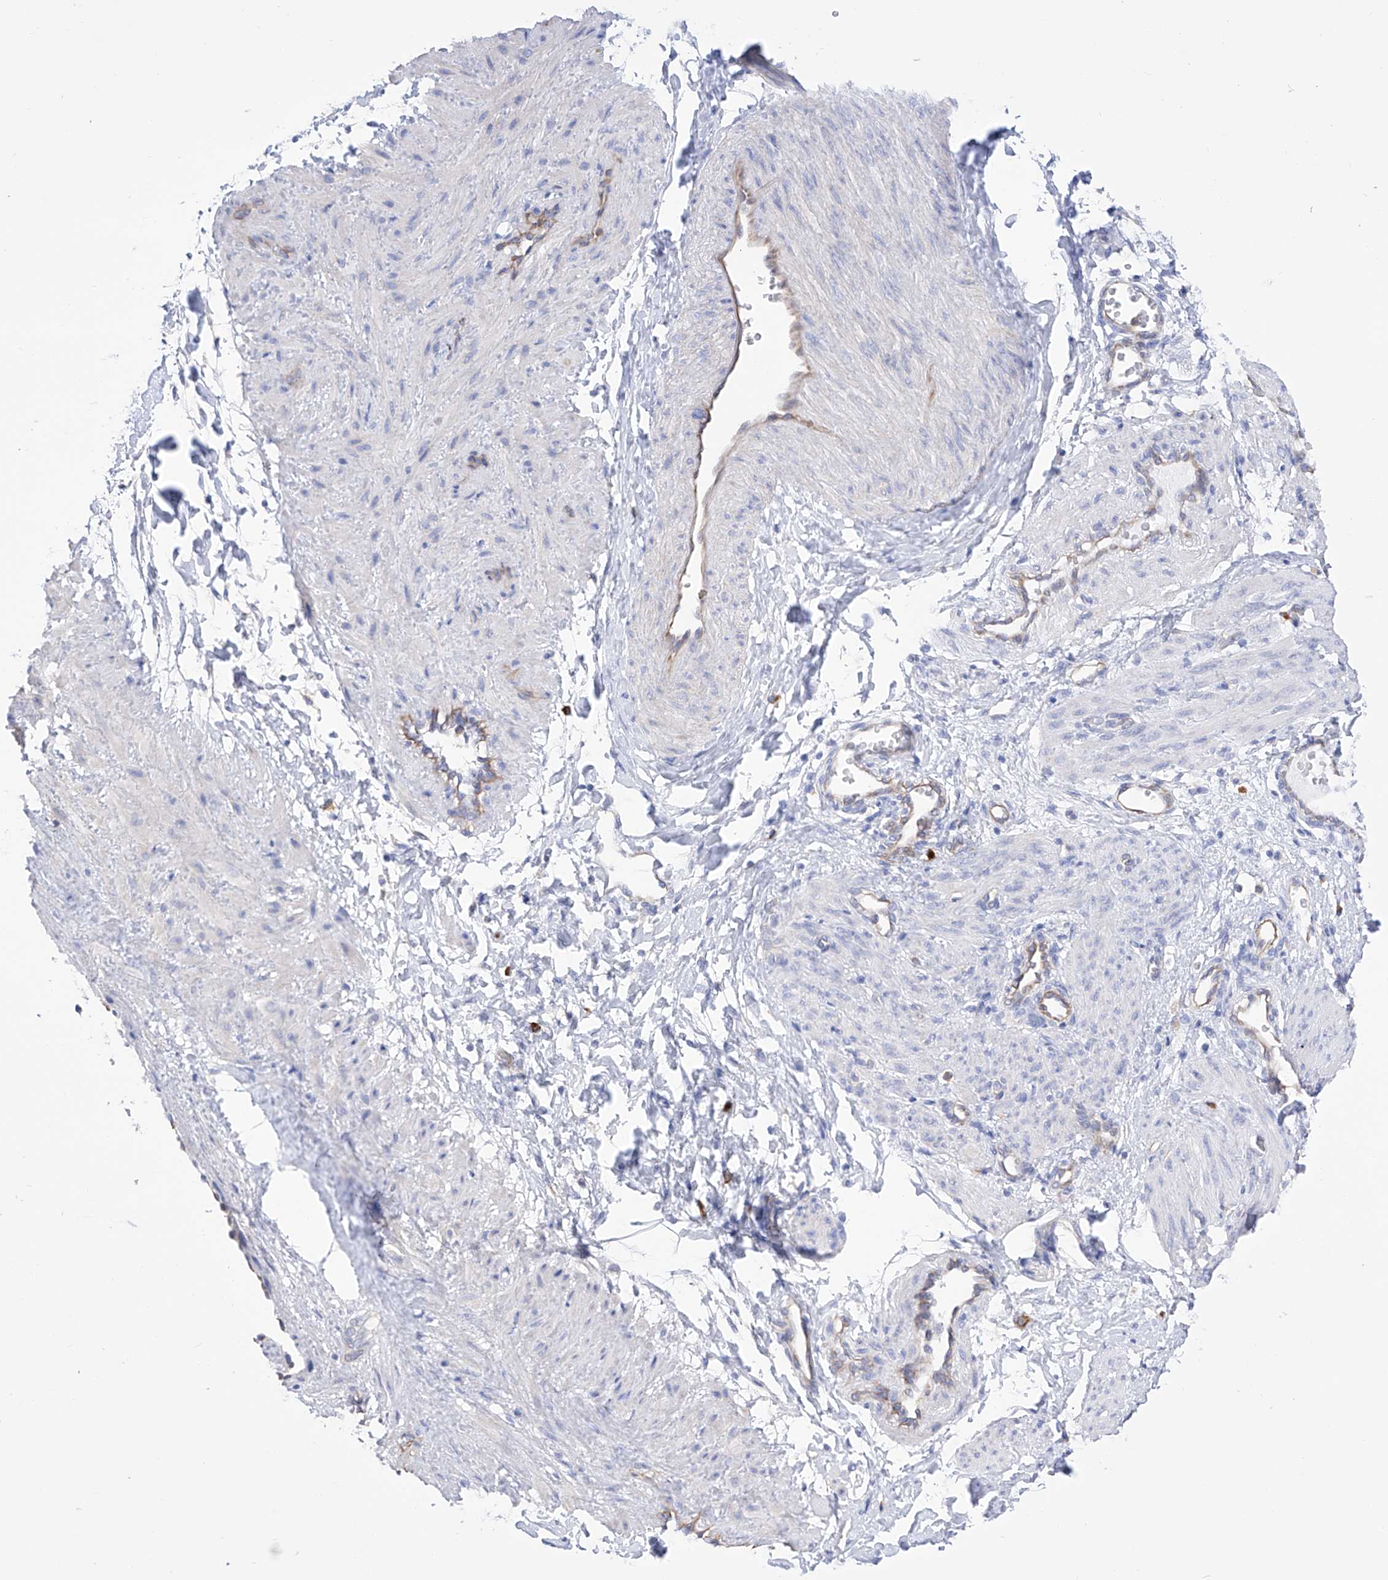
{"staining": {"intensity": "negative", "quantity": "none", "location": "none"}, "tissue": "smooth muscle", "cell_type": "Smooth muscle cells", "image_type": "normal", "snomed": [{"axis": "morphology", "description": "Normal tissue, NOS"}, {"axis": "topography", "description": "Endometrium"}], "caption": "Smooth muscle cells show no significant protein staining in benign smooth muscle. The staining is performed using DAB (3,3'-diaminobenzidine) brown chromogen with nuclei counter-stained in using hematoxylin.", "gene": "FLG", "patient": {"sex": "female", "age": 33}}